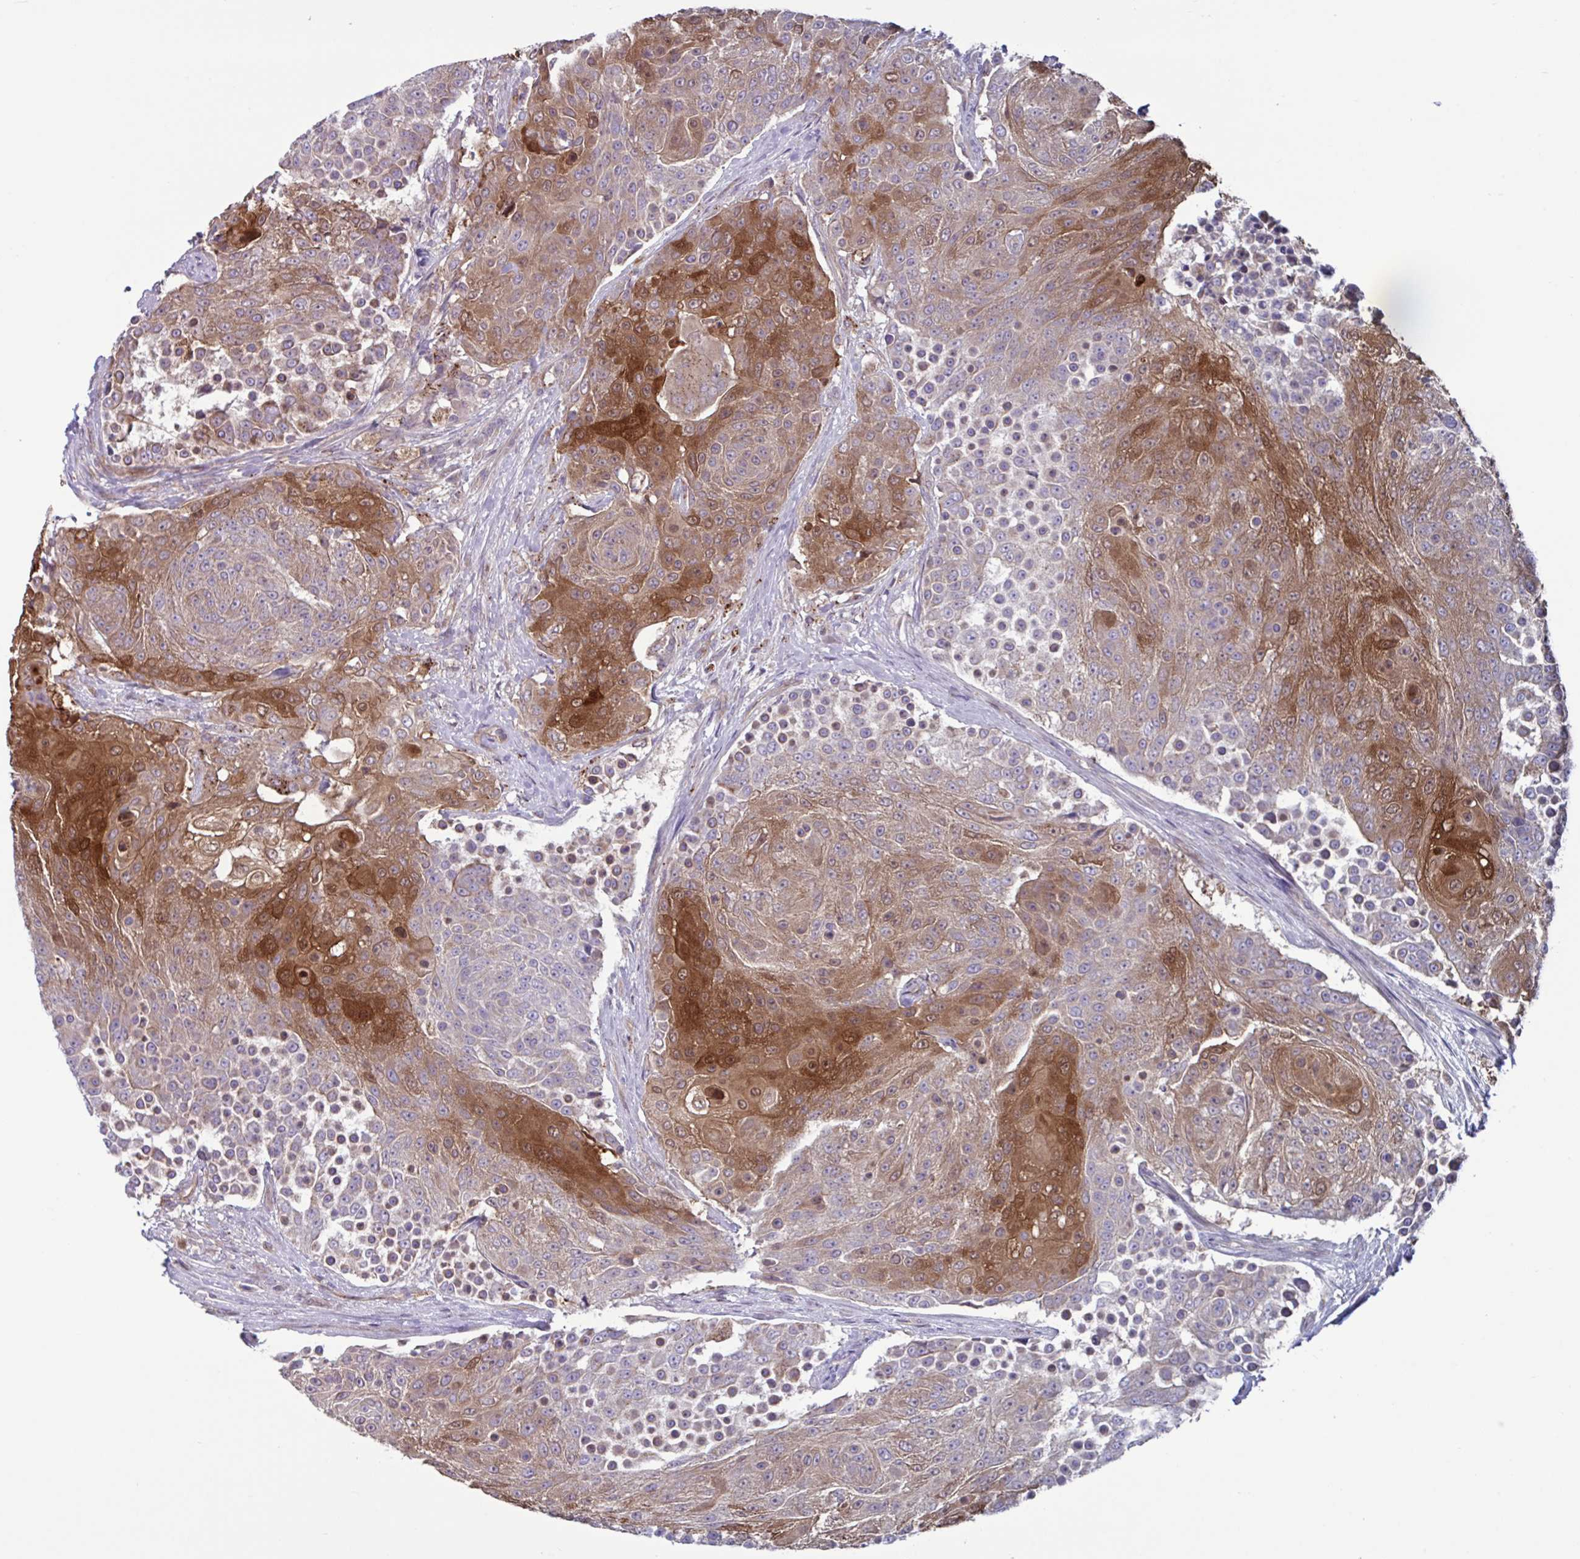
{"staining": {"intensity": "strong", "quantity": "25%-75%", "location": "cytoplasmic/membranous,nuclear"}, "tissue": "urothelial cancer", "cell_type": "Tumor cells", "image_type": "cancer", "snomed": [{"axis": "morphology", "description": "Urothelial carcinoma, High grade"}, {"axis": "topography", "description": "Urinary bladder"}], "caption": "A brown stain labels strong cytoplasmic/membranous and nuclear staining of a protein in urothelial cancer tumor cells.", "gene": "GLTP", "patient": {"sex": "female", "age": 63}}